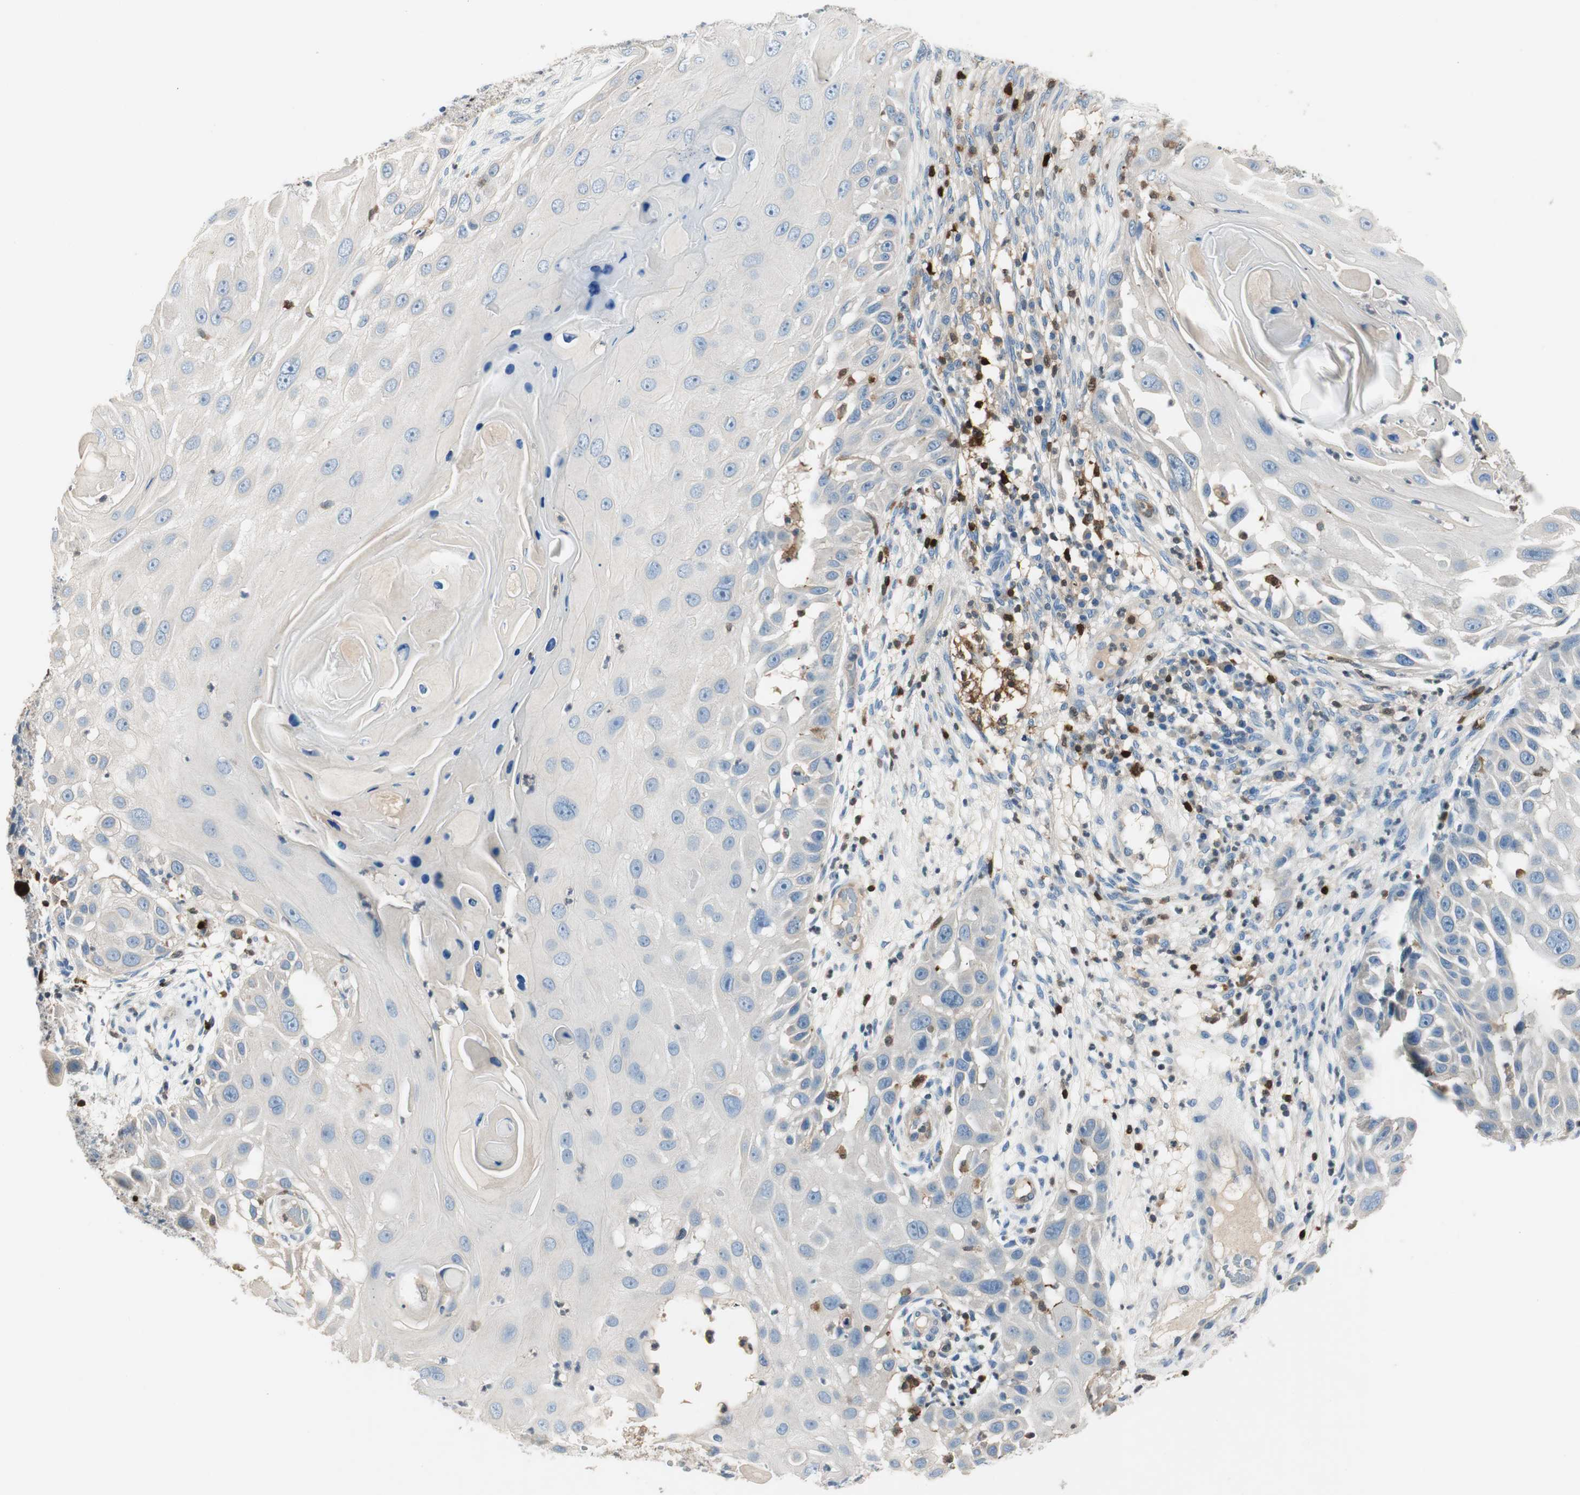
{"staining": {"intensity": "negative", "quantity": "none", "location": "none"}, "tissue": "skin cancer", "cell_type": "Tumor cells", "image_type": "cancer", "snomed": [{"axis": "morphology", "description": "Squamous cell carcinoma, NOS"}, {"axis": "topography", "description": "Skin"}], "caption": "Immunohistochemical staining of human skin squamous cell carcinoma displays no significant staining in tumor cells. Brightfield microscopy of immunohistochemistry (IHC) stained with DAB (3,3'-diaminobenzidine) (brown) and hematoxylin (blue), captured at high magnification.", "gene": "COTL1", "patient": {"sex": "female", "age": 44}}